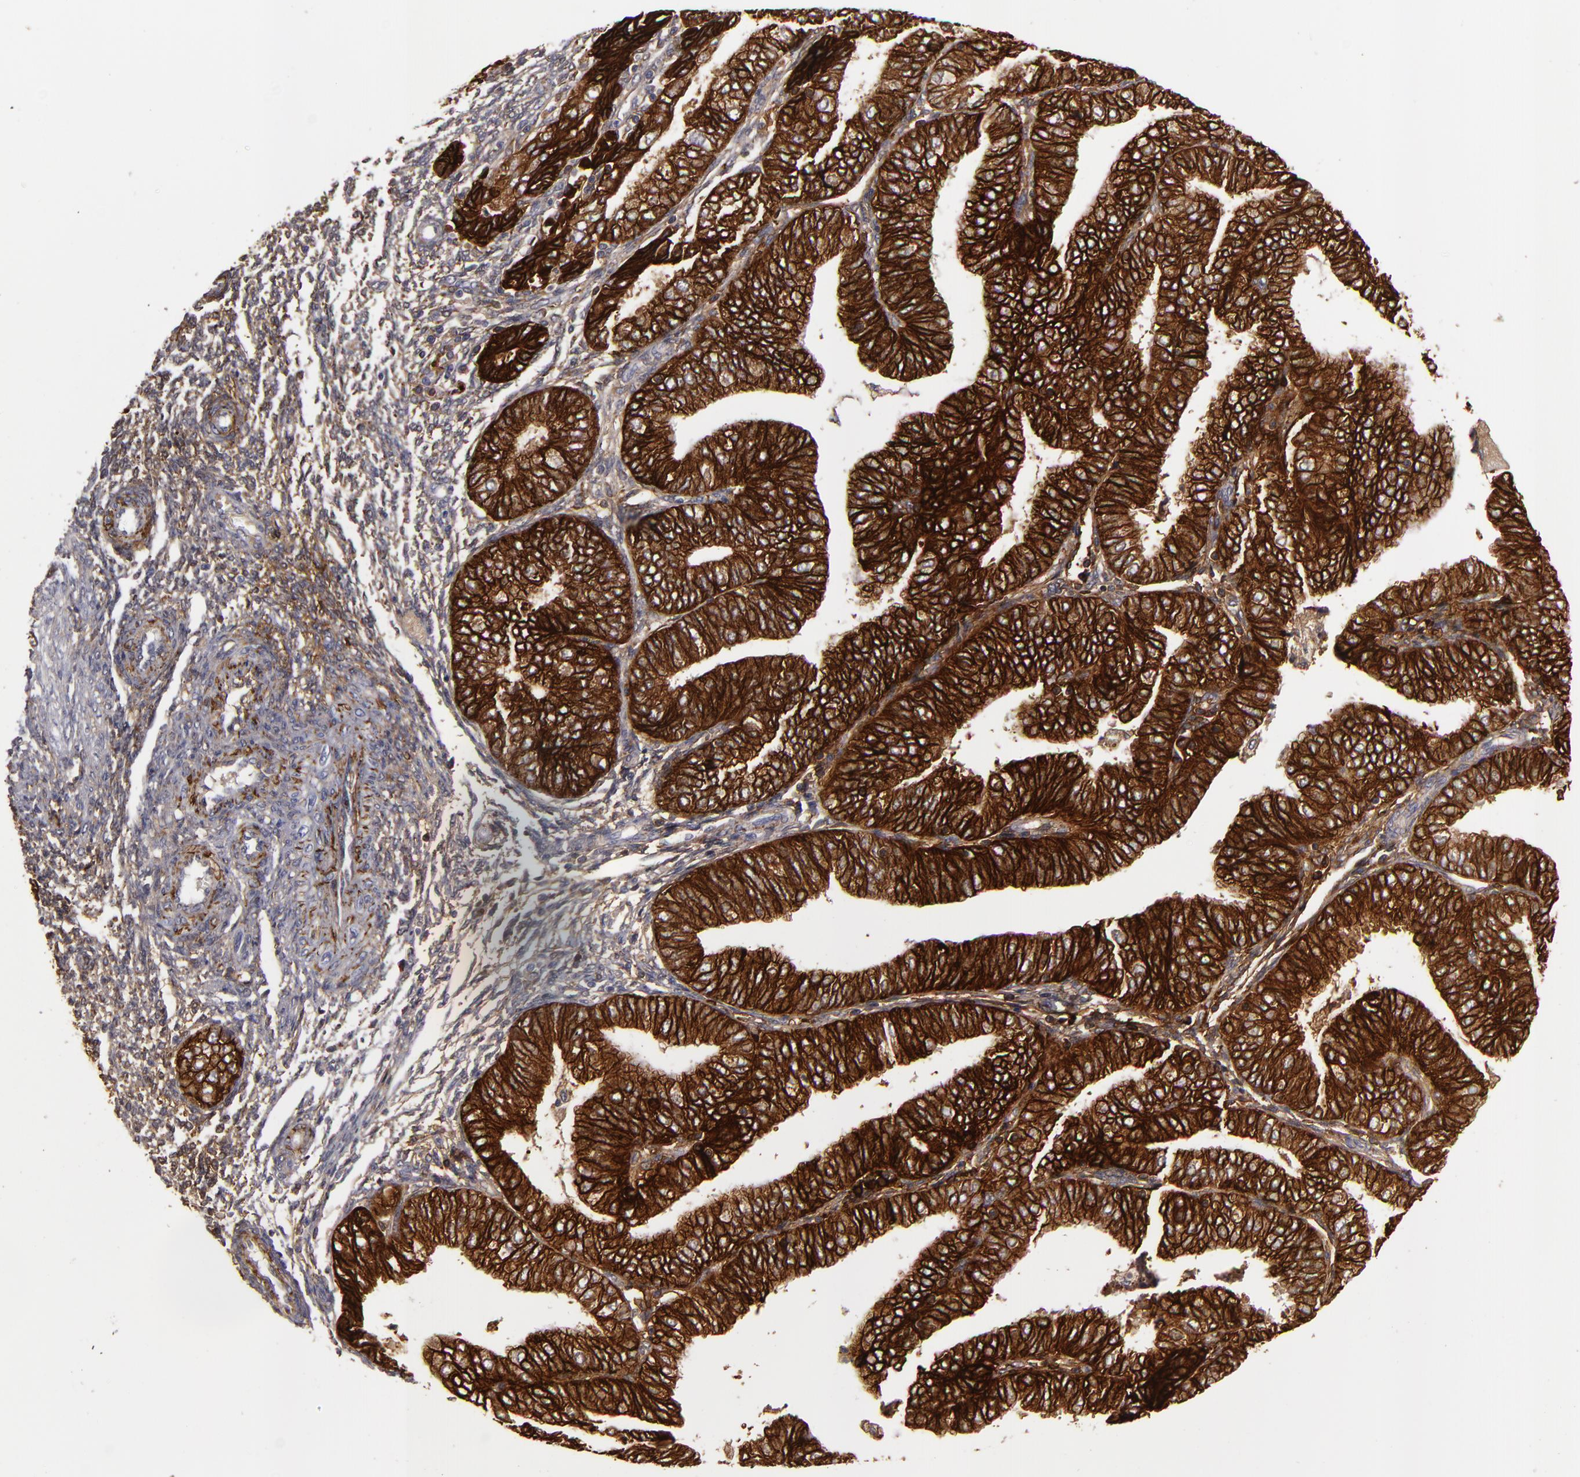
{"staining": {"intensity": "strong", "quantity": ">75%", "location": "cytoplasmic/membranous"}, "tissue": "endometrial cancer", "cell_type": "Tumor cells", "image_type": "cancer", "snomed": [{"axis": "morphology", "description": "Adenocarcinoma, NOS"}, {"axis": "topography", "description": "Endometrium"}], "caption": "Endometrial adenocarcinoma stained with a brown dye shows strong cytoplasmic/membranous positive expression in about >75% of tumor cells.", "gene": "ALCAM", "patient": {"sex": "female", "age": 51}}